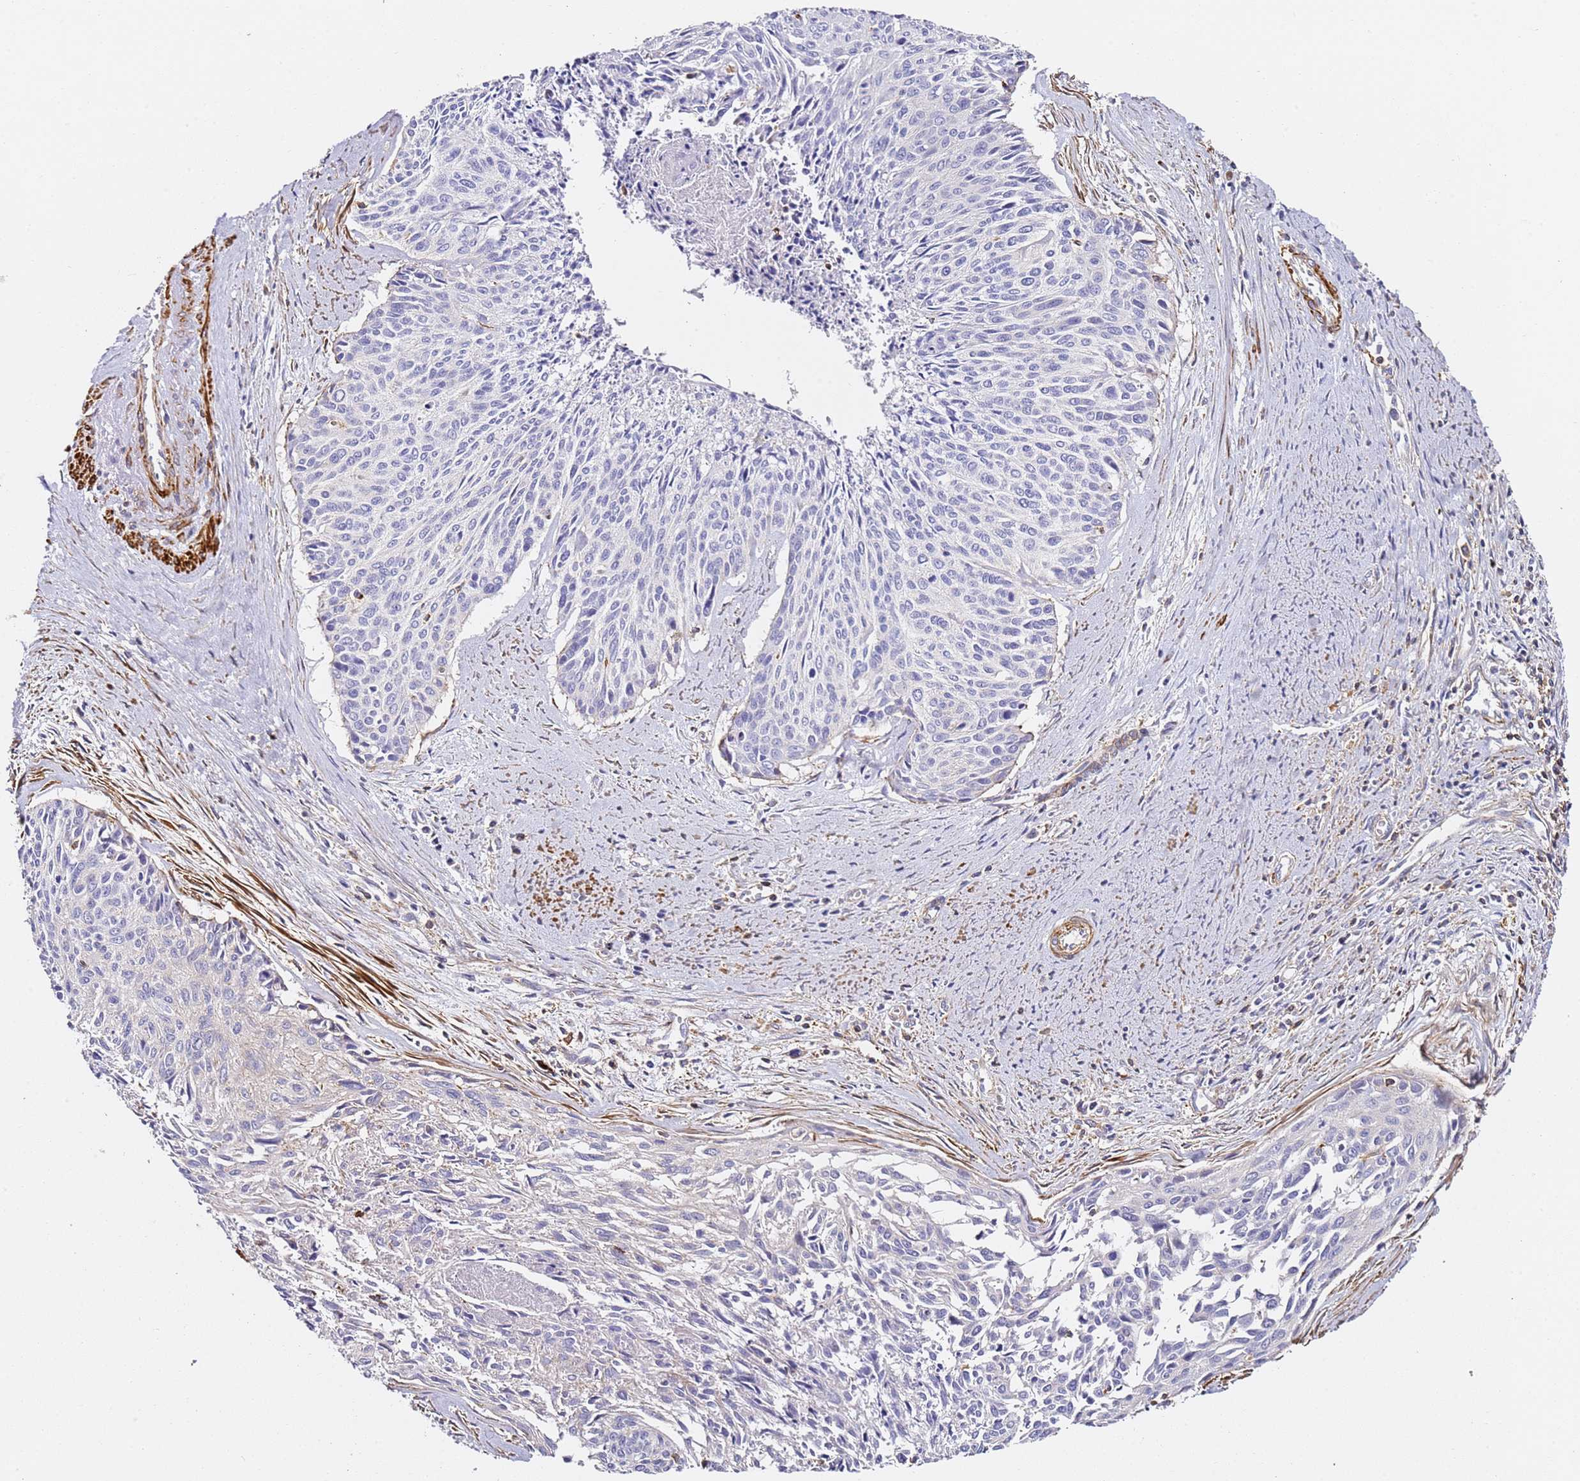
{"staining": {"intensity": "negative", "quantity": "none", "location": "none"}, "tissue": "cervical cancer", "cell_type": "Tumor cells", "image_type": "cancer", "snomed": [{"axis": "morphology", "description": "Squamous cell carcinoma, NOS"}, {"axis": "topography", "description": "Cervix"}], "caption": "This is an immunohistochemistry image of squamous cell carcinoma (cervical). There is no expression in tumor cells.", "gene": "ZNF671", "patient": {"sex": "female", "age": 55}}